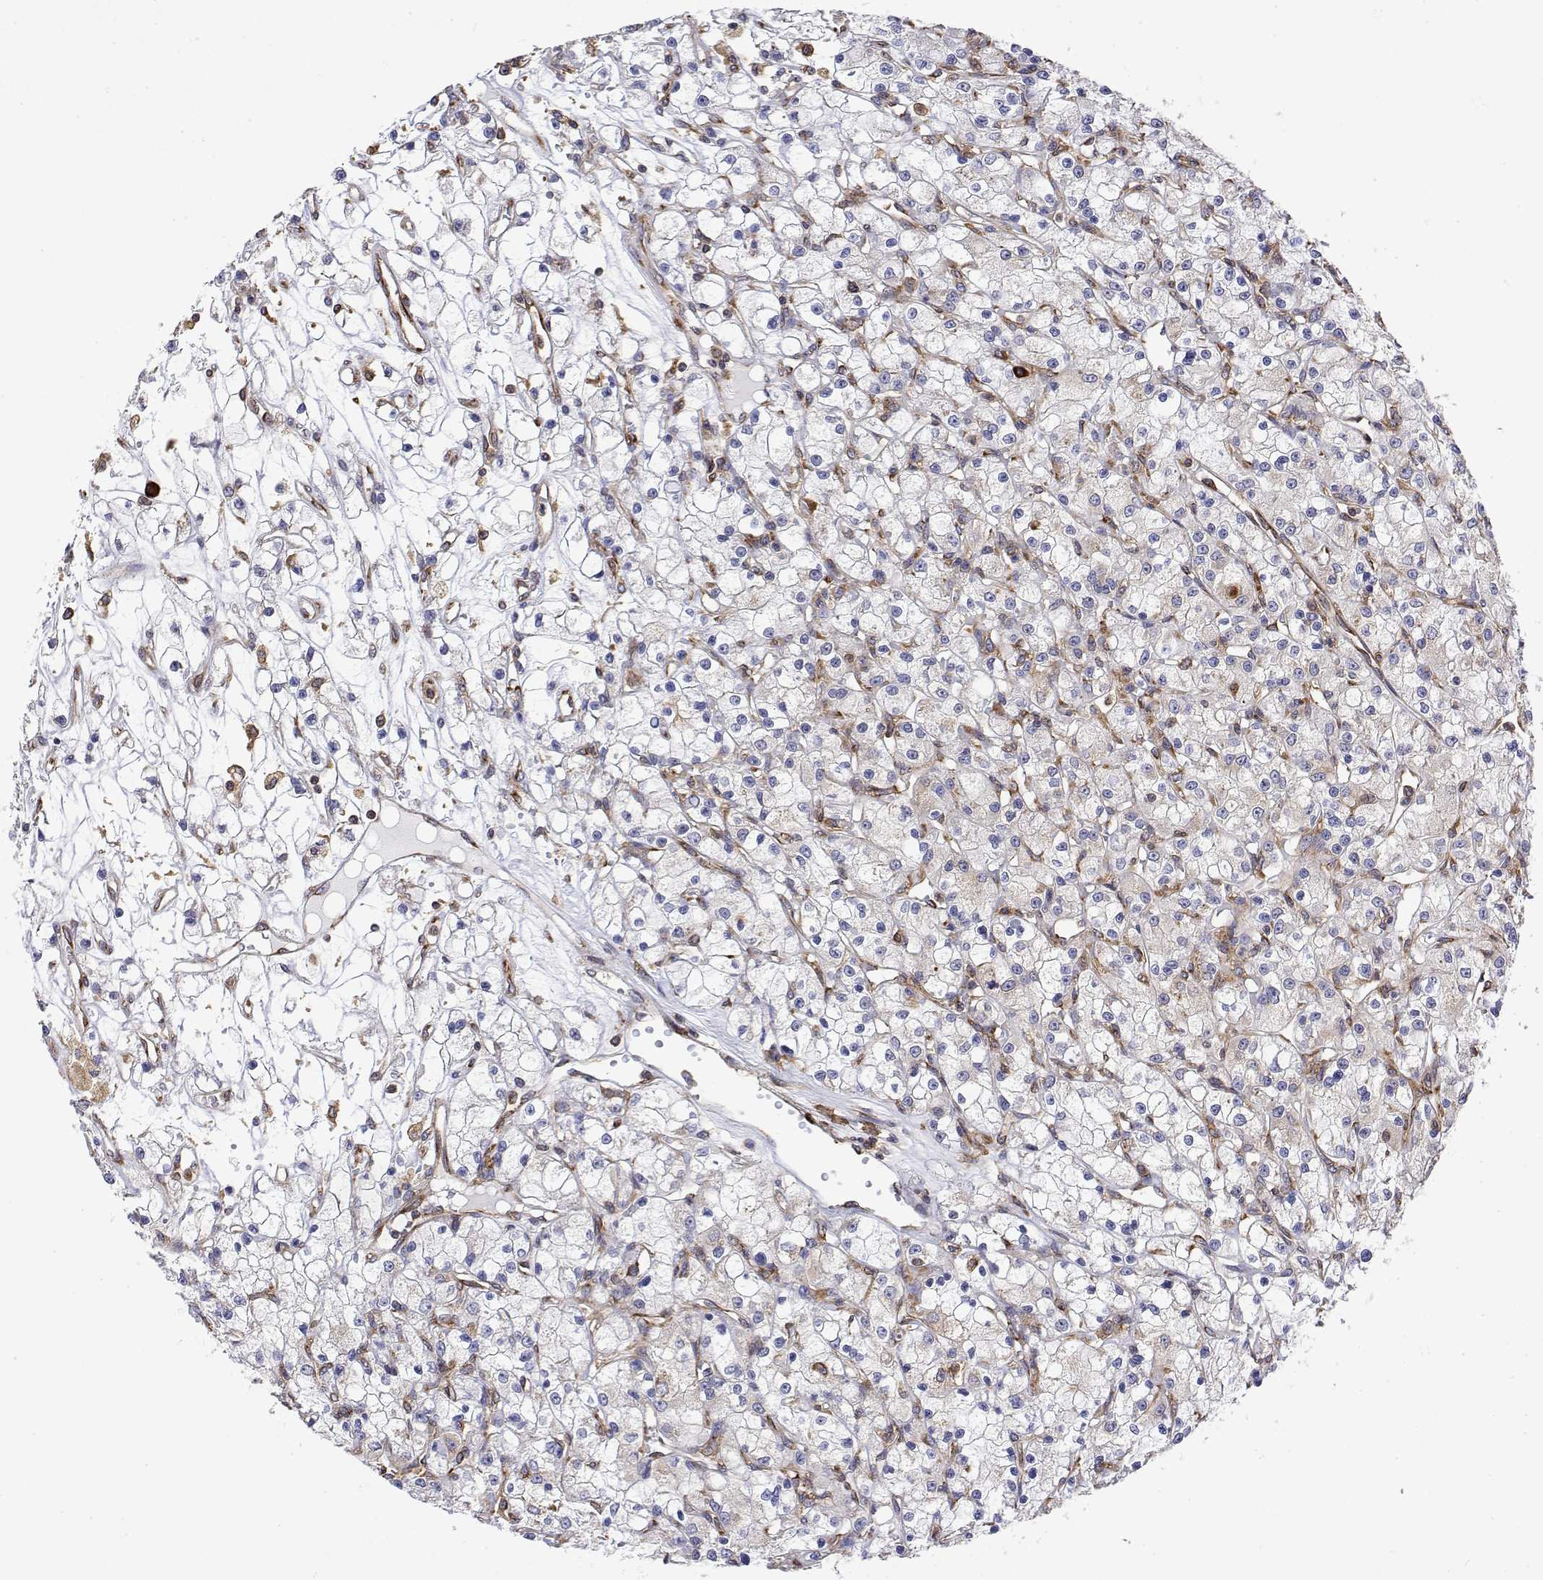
{"staining": {"intensity": "negative", "quantity": "none", "location": "none"}, "tissue": "renal cancer", "cell_type": "Tumor cells", "image_type": "cancer", "snomed": [{"axis": "morphology", "description": "Adenocarcinoma, NOS"}, {"axis": "topography", "description": "Kidney"}], "caption": "Immunohistochemical staining of human adenocarcinoma (renal) exhibits no significant expression in tumor cells.", "gene": "EEF1G", "patient": {"sex": "female", "age": 59}}